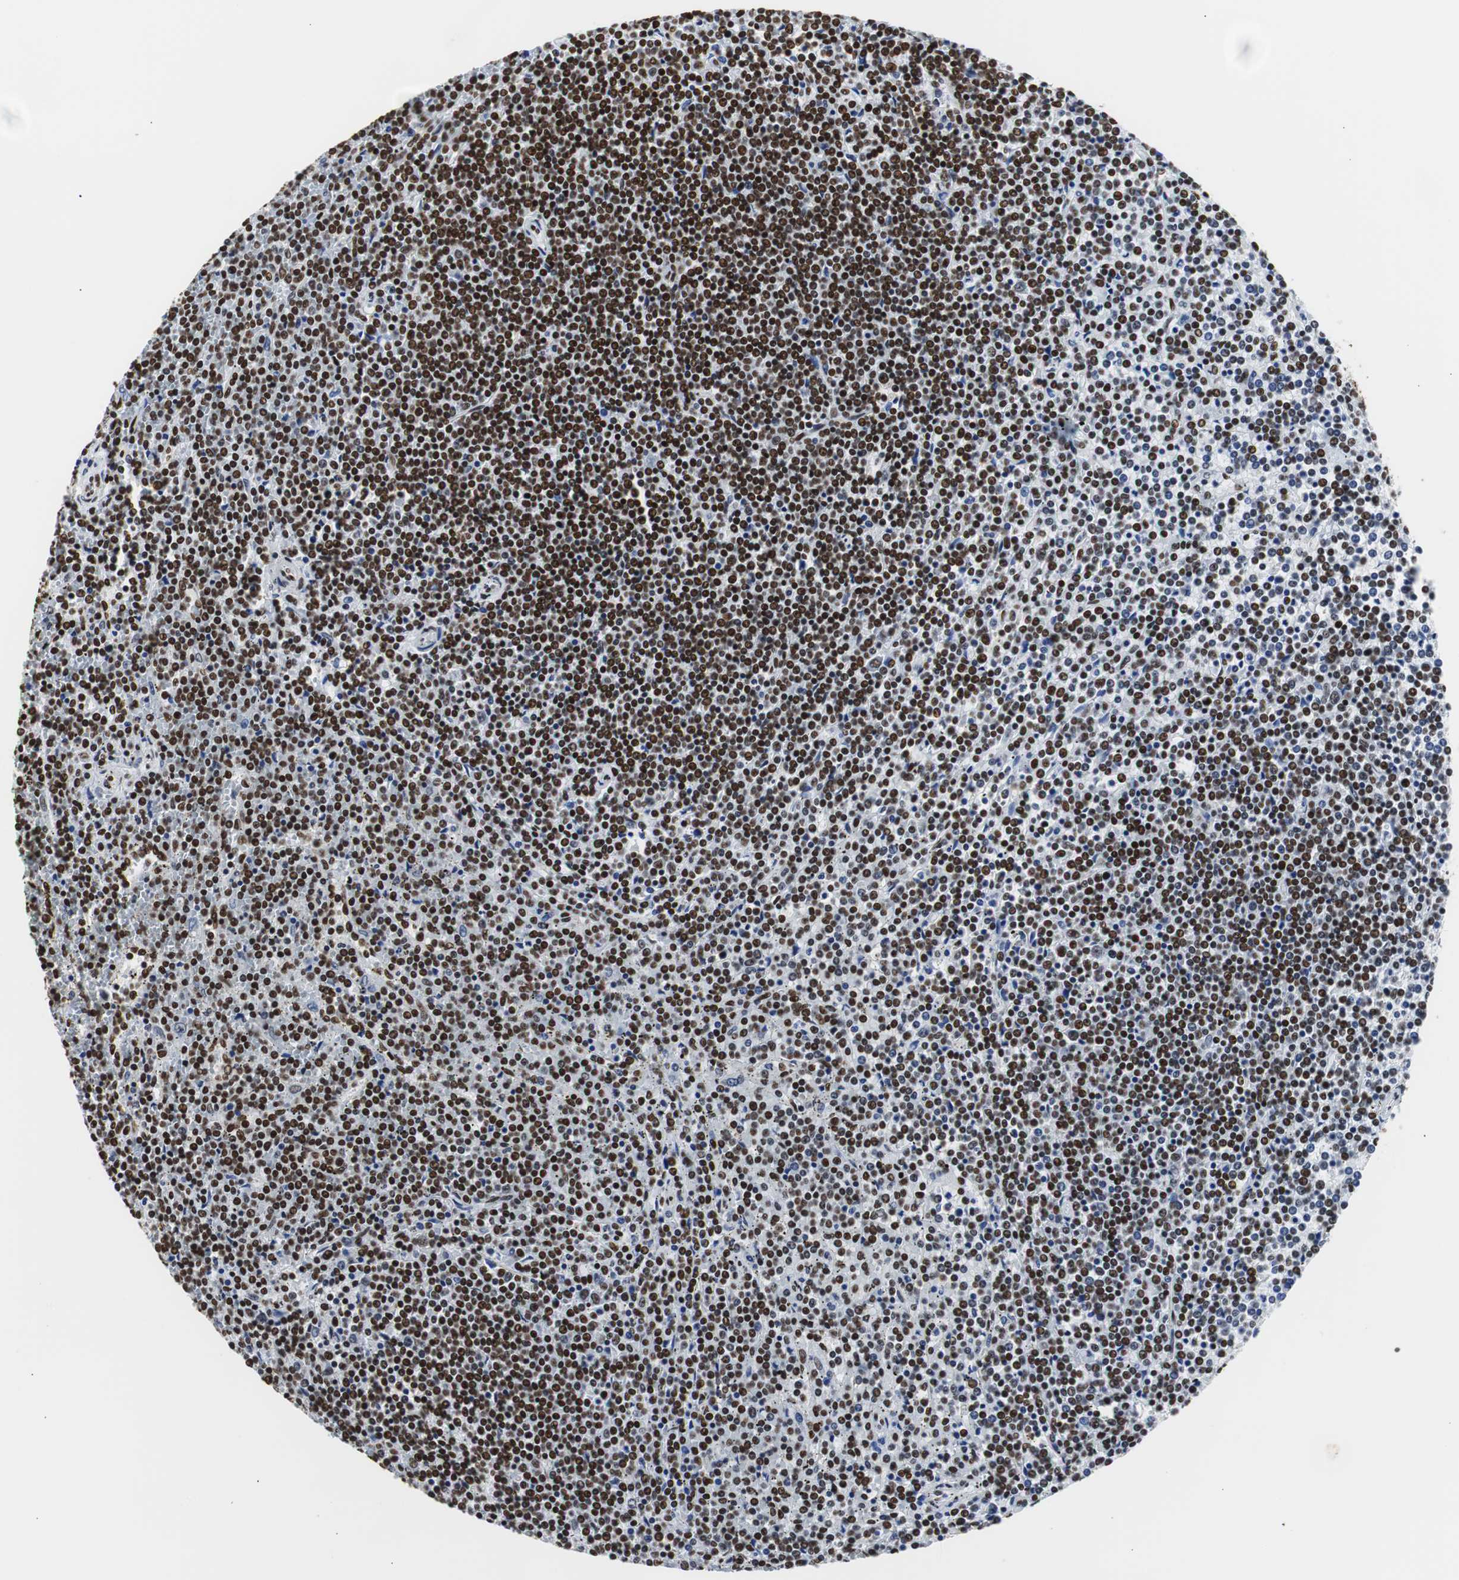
{"staining": {"intensity": "strong", "quantity": ">75%", "location": "nuclear"}, "tissue": "lymphoma", "cell_type": "Tumor cells", "image_type": "cancer", "snomed": [{"axis": "morphology", "description": "Malignant lymphoma, non-Hodgkin's type, Low grade"}, {"axis": "topography", "description": "Spleen"}], "caption": "This is a histology image of IHC staining of malignant lymphoma, non-Hodgkin's type (low-grade), which shows strong expression in the nuclear of tumor cells.", "gene": "HNRNPH2", "patient": {"sex": "female", "age": 19}}